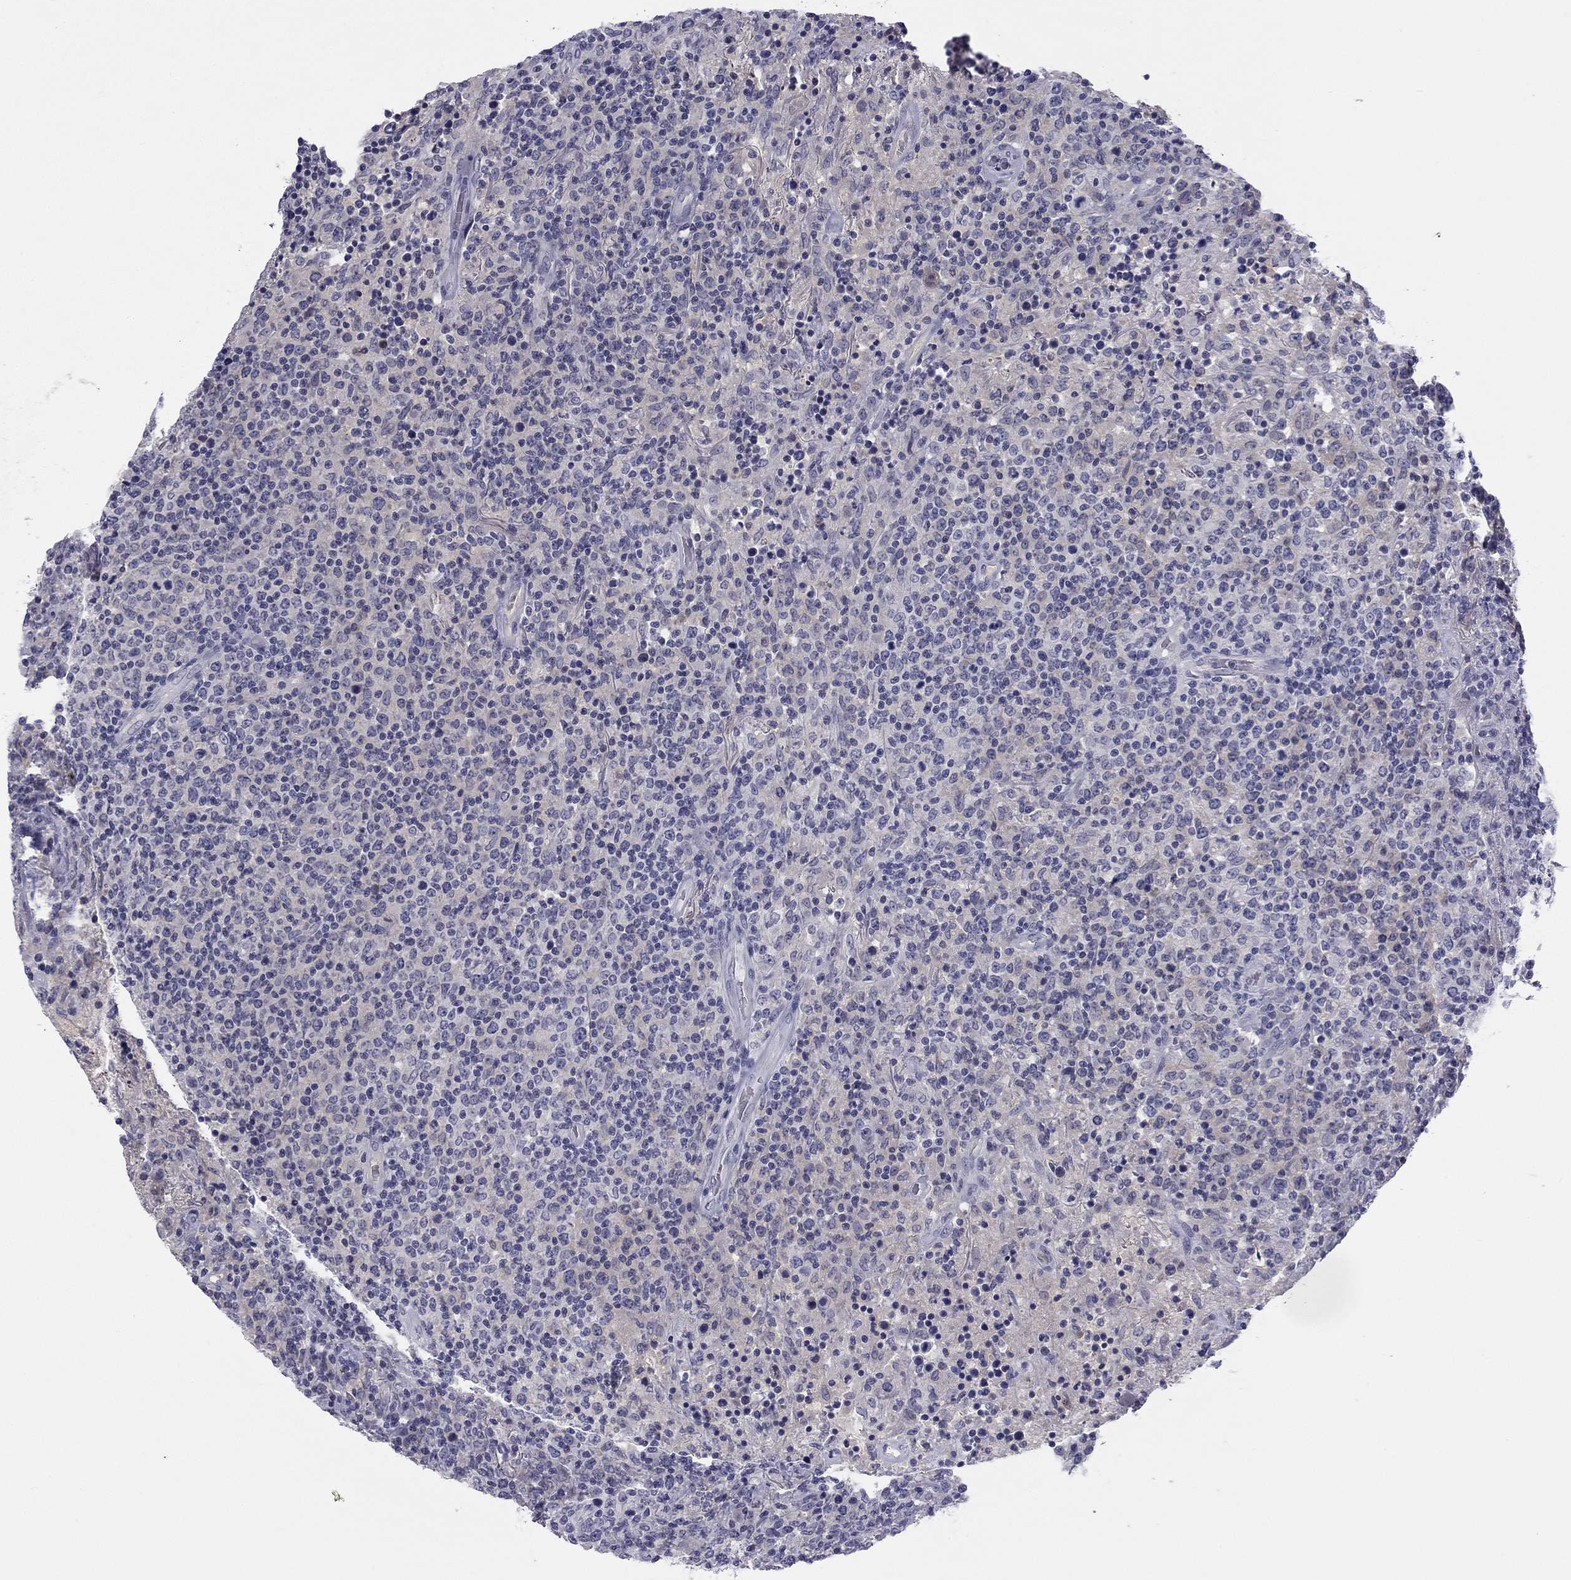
{"staining": {"intensity": "negative", "quantity": "none", "location": "none"}, "tissue": "lymphoma", "cell_type": "Tumor cells", "image_type": "cancer", "snomed": [{"axis": "morphology", "description": "Malignant lymphoma, non-Hodgkin's type, High grade"}, {"axis": "topography", "description": "Lung"}], "caption": "There is no significant expression in tumor cells of high-grade malignant lymphoma, non-Hodgkin's type. (IHC, brightfield microscopy, high magnification).", "gene": "TFAP2B", "patient": {"sex": "male", "age": 79}}